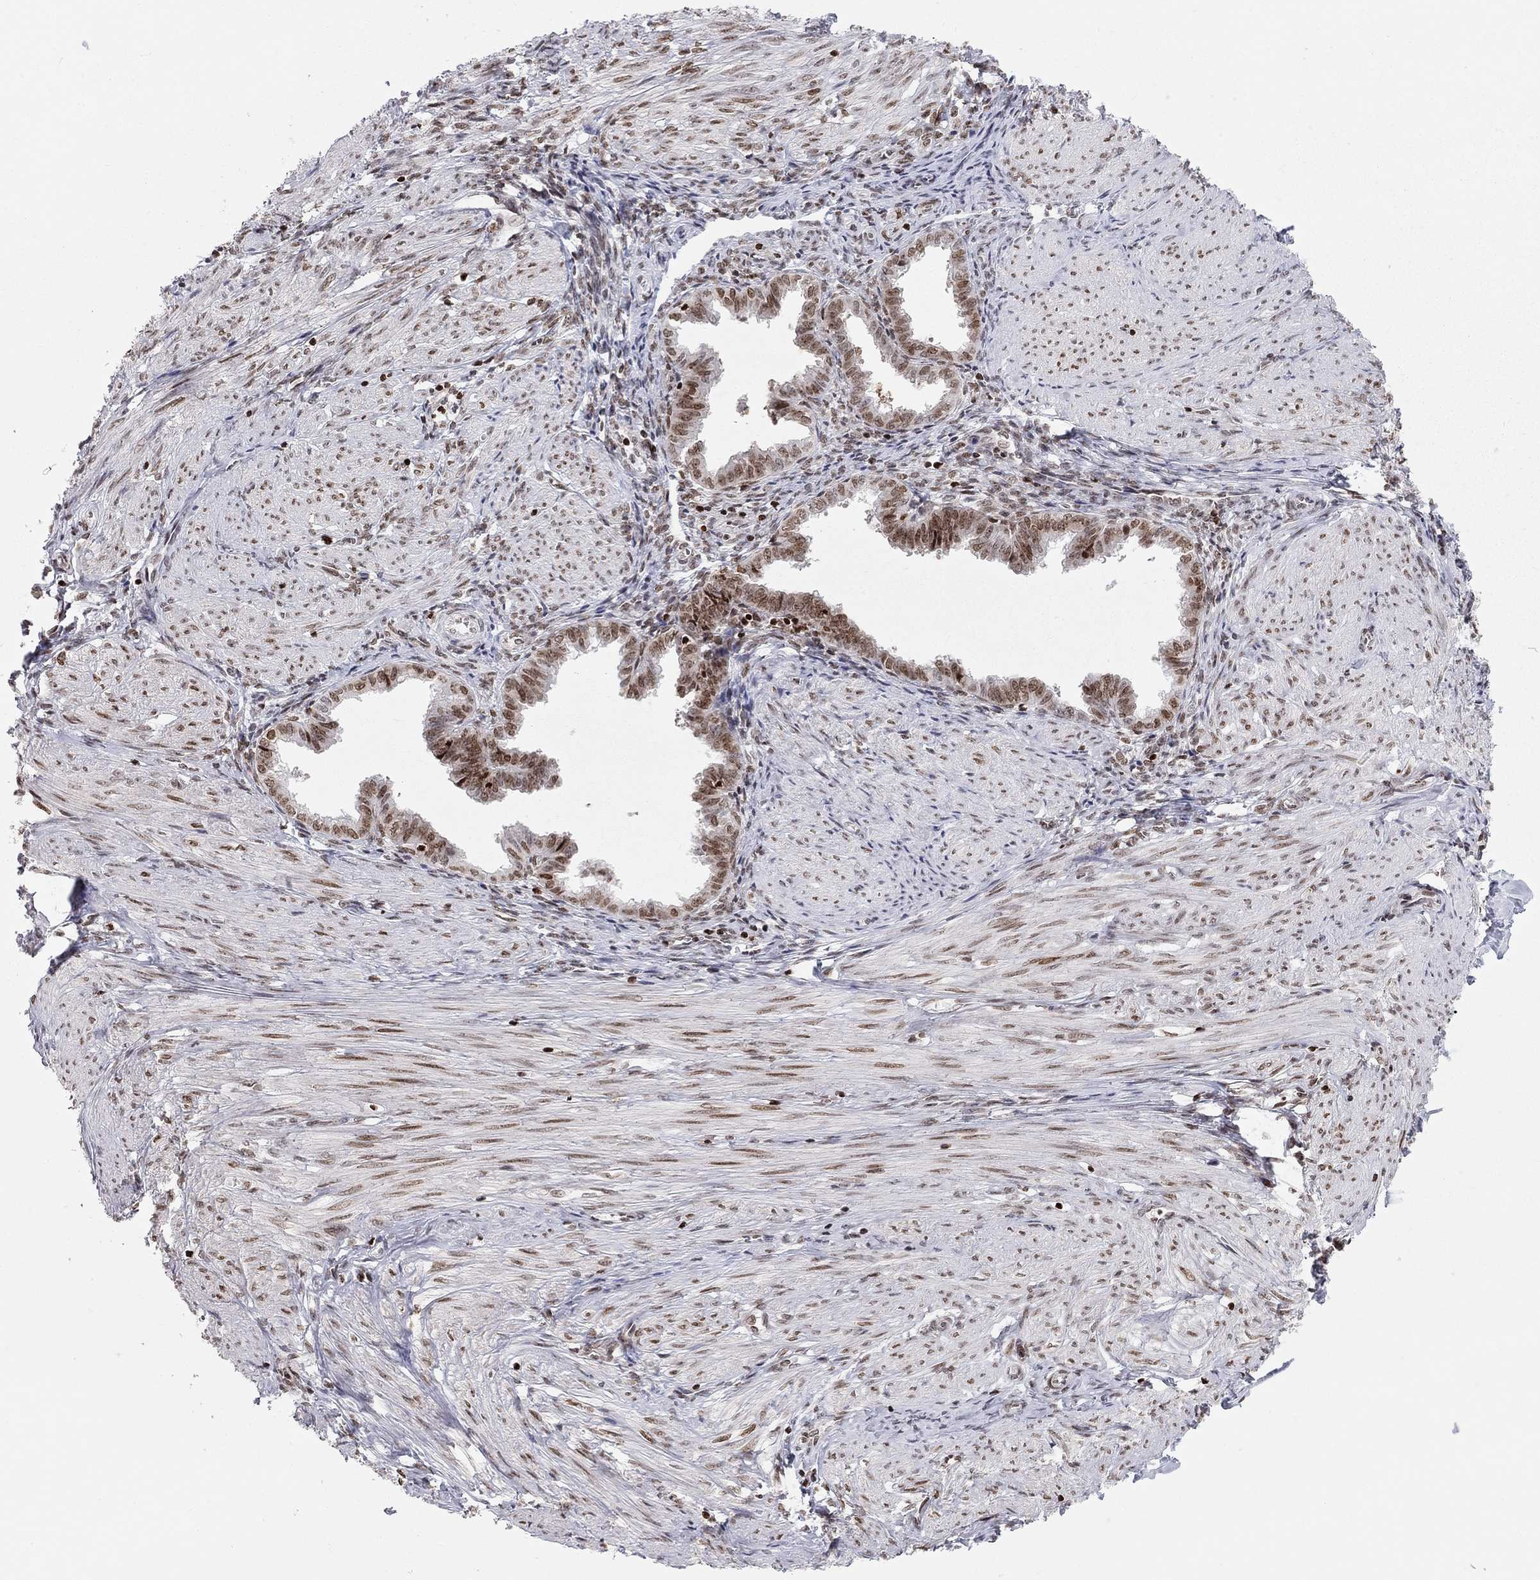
{"staining": {"intensity": "weak", "quantity": "25%-75%", "location": "cytoplasmic/membranous"}, "tissue": "endometrium", "cell_type": "Cells in endometrial stroma", "image_type": "normal", "snomed": [{"axis": "morphology", "description": "Normal tissue, NOS"}, {"axis": "topography", "description": "Endometrium"}], "caption": "DAB (3,3'-diaminobenzidine) immunohistochemical staining of benign endometrium shows weak cytoplasmic/membranous protein expression in approximately 25%-75% of cells in endometrial stroma.", "gene": "H2AX", "patient": {"sex": "female", "age": 37}}